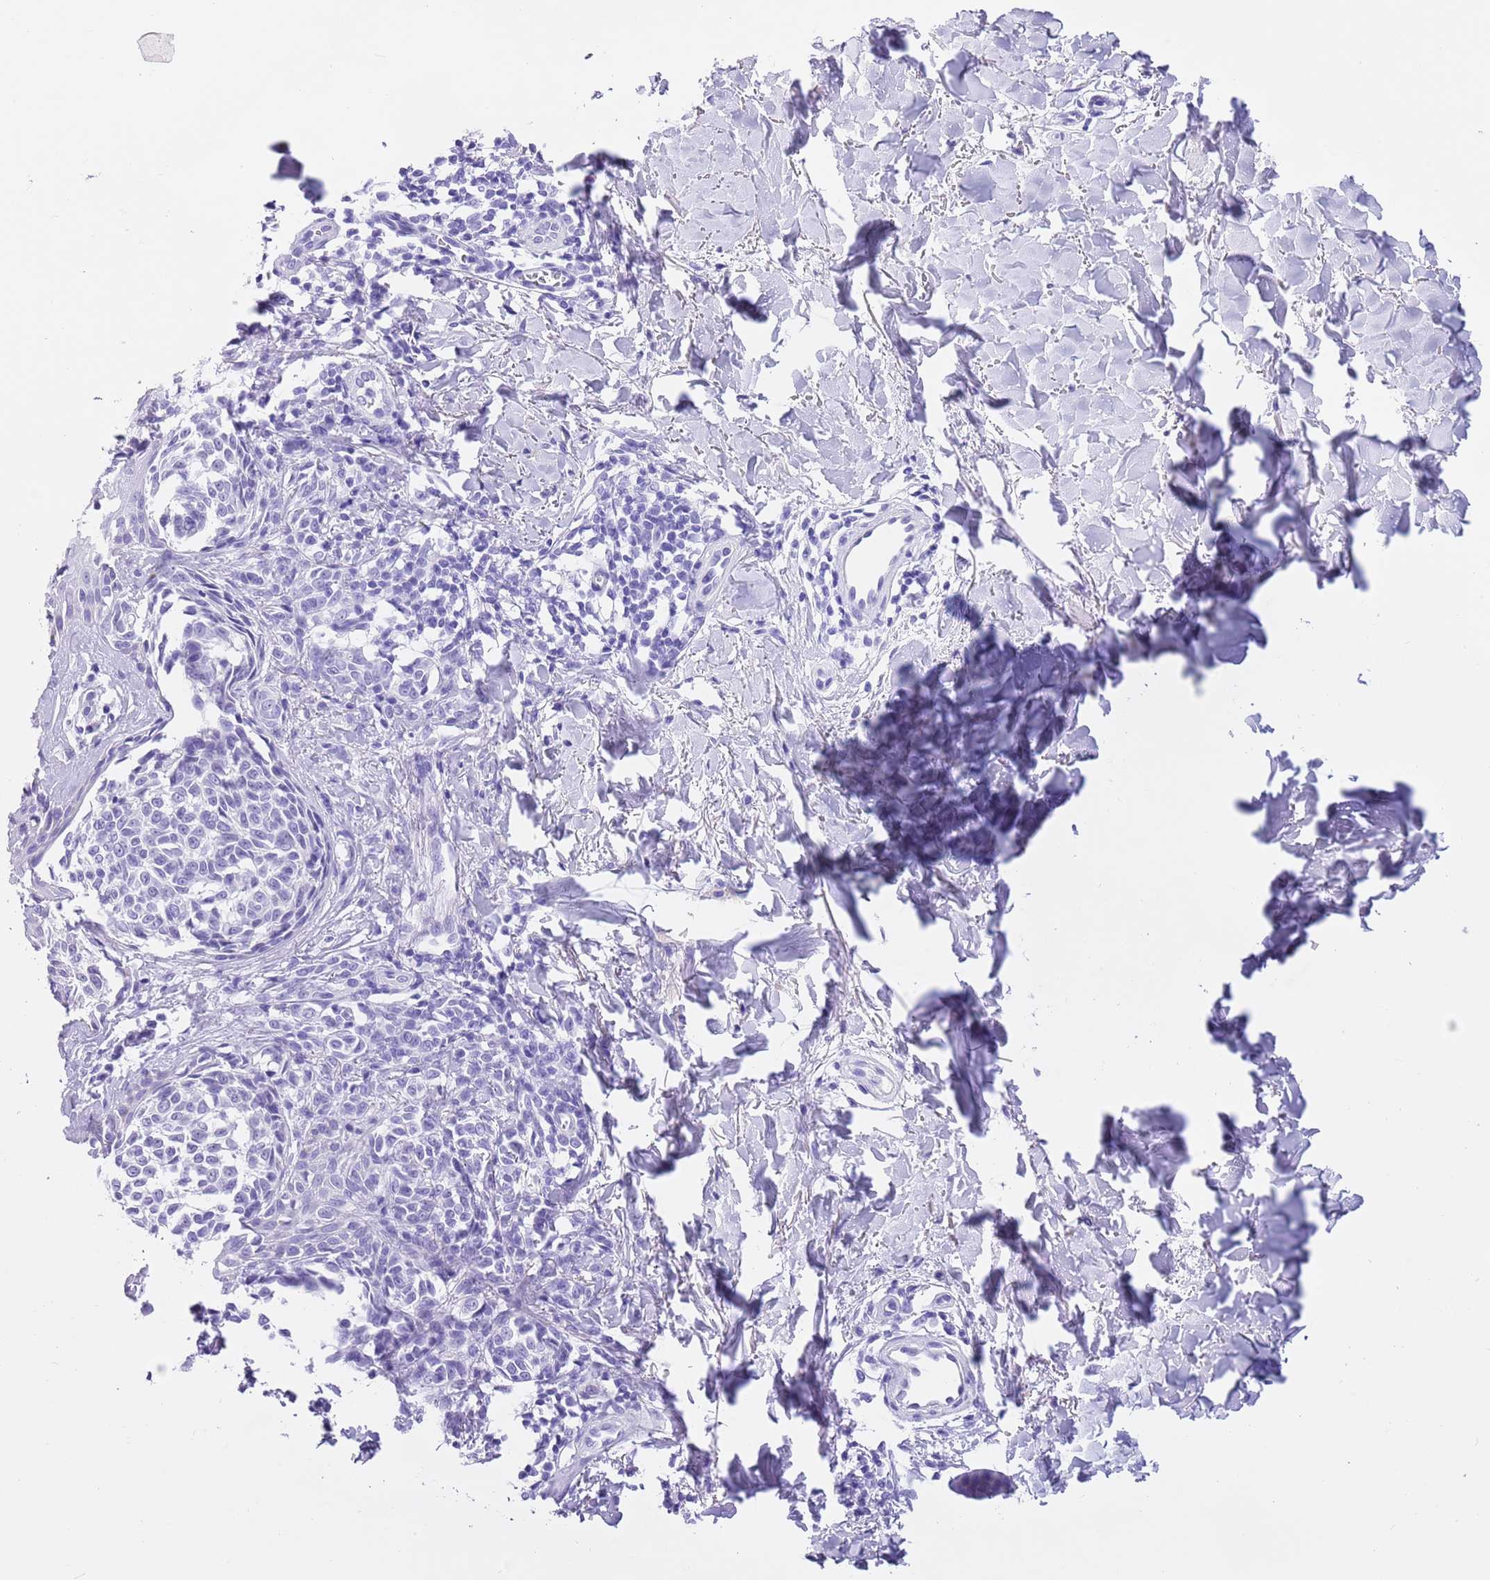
{"staining": {"intensity": "negative", "quantity": "none", "location": "none"}, "tissue": "melanoma", "cell_type": "Tumor cells", "image_type": "cancer", "snomed": [{"axis": "morphology", "description": "Malignant melanoma, NOS"}, {"axis": "topography", "description": "Skin of upper extremity"}], "caption": "Human malignant melanoma stained for a protein using IHC reveals no expression in tumor cells.", "gene": "TMEM185B", "patient": {"sex": "male", "age": 40}}